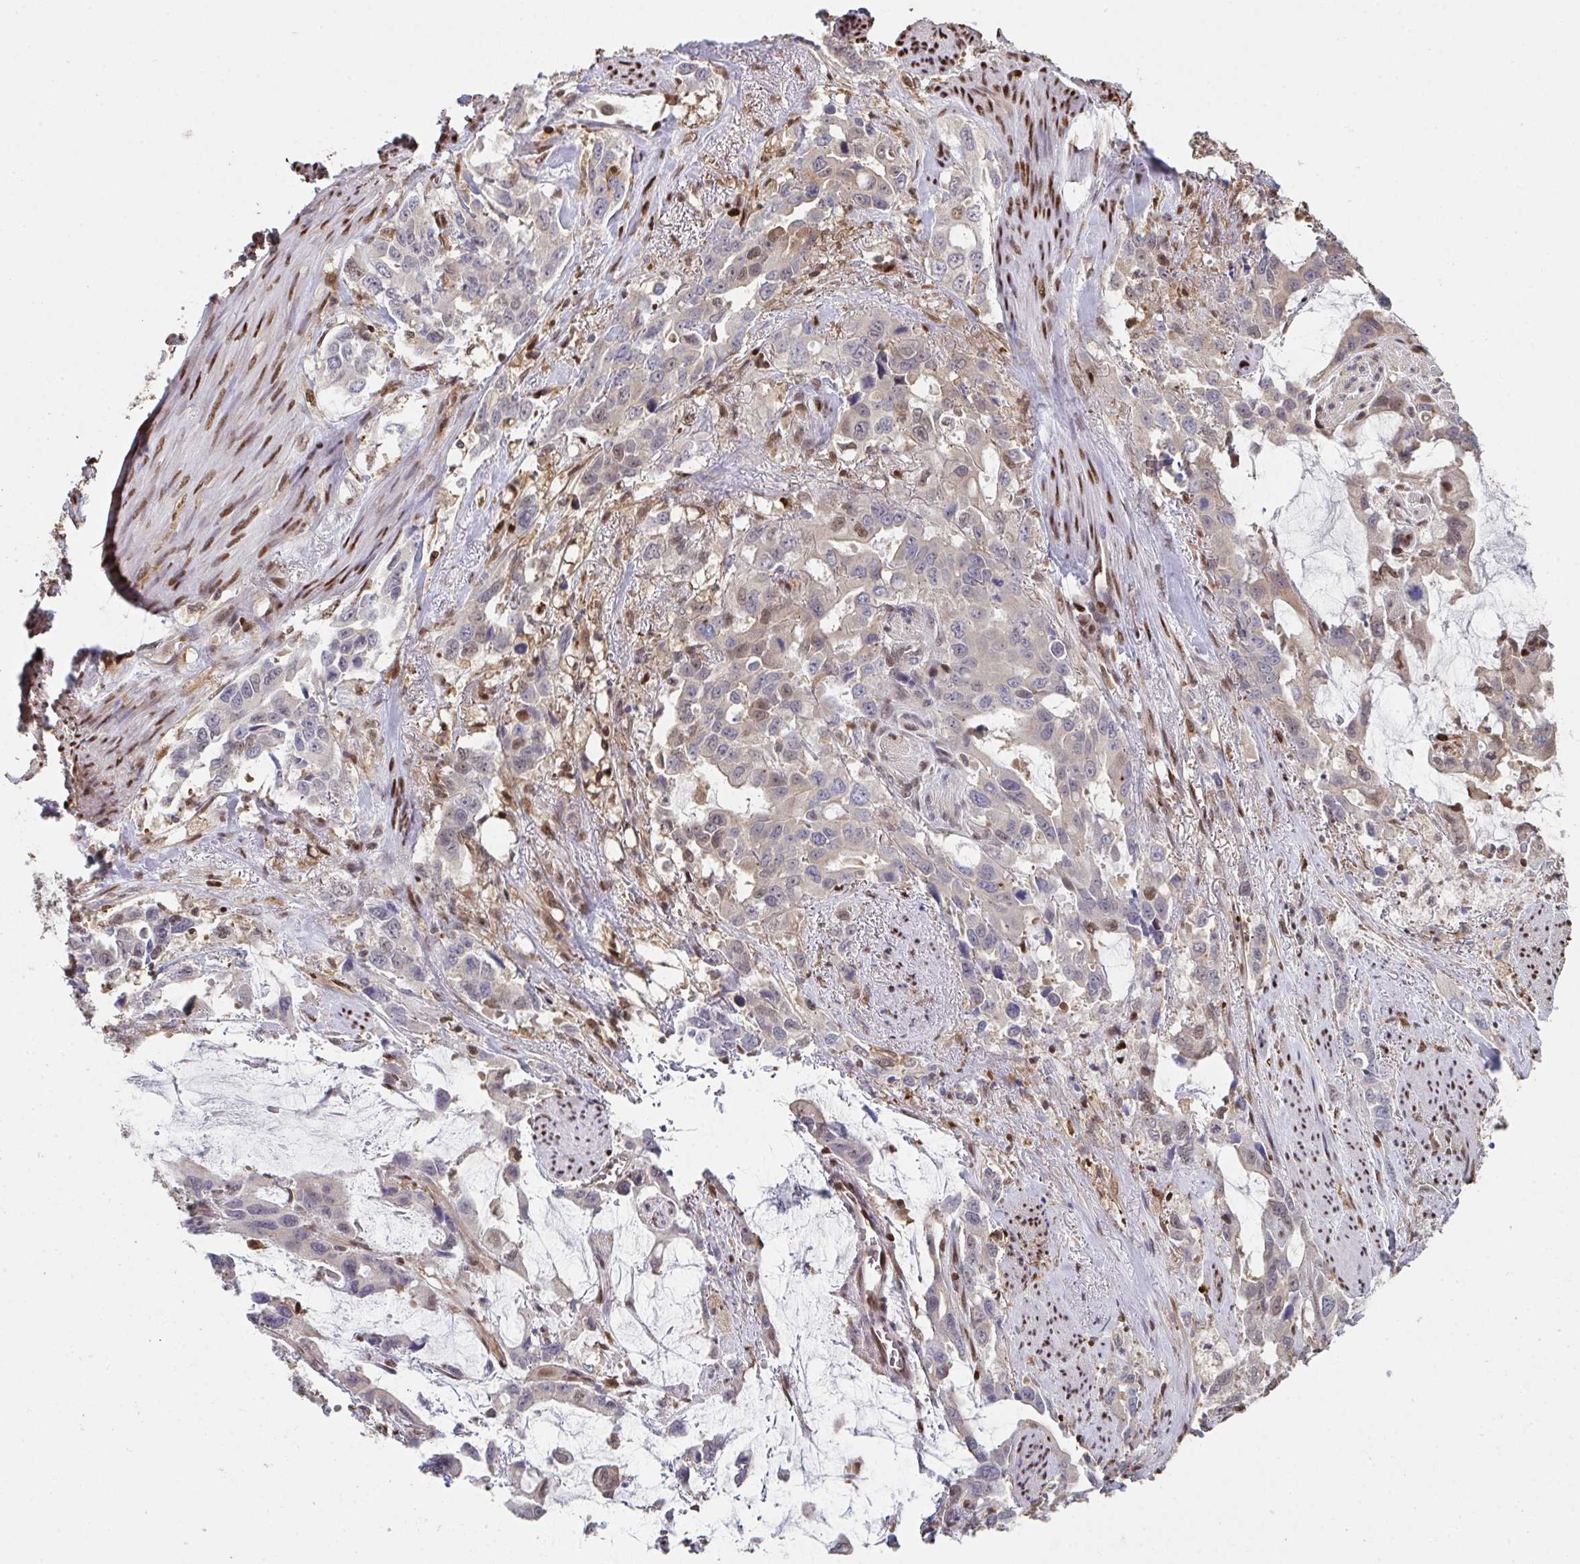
{"staining": {"intensity": "weak", "quantity": "25%-75%", "location": "cytoplasmic/membranous"}, "tissue": "stomach cancer", "cell_type": "Tumor cells", "image_type": "cancer", "snomed": [{"axis": "morphology", "description": "Adenocarcinoma, NOS"}, {"axis": "topography", "description": "Stomach, upper"}], "caption": "Tumor cells display weak cytoplasmic/membranous positivity in approximately 25%-75% of cells in stomach adenocarcinoma.", "gene": "ACD", "patient": {"sex": "male", "age": 85}}